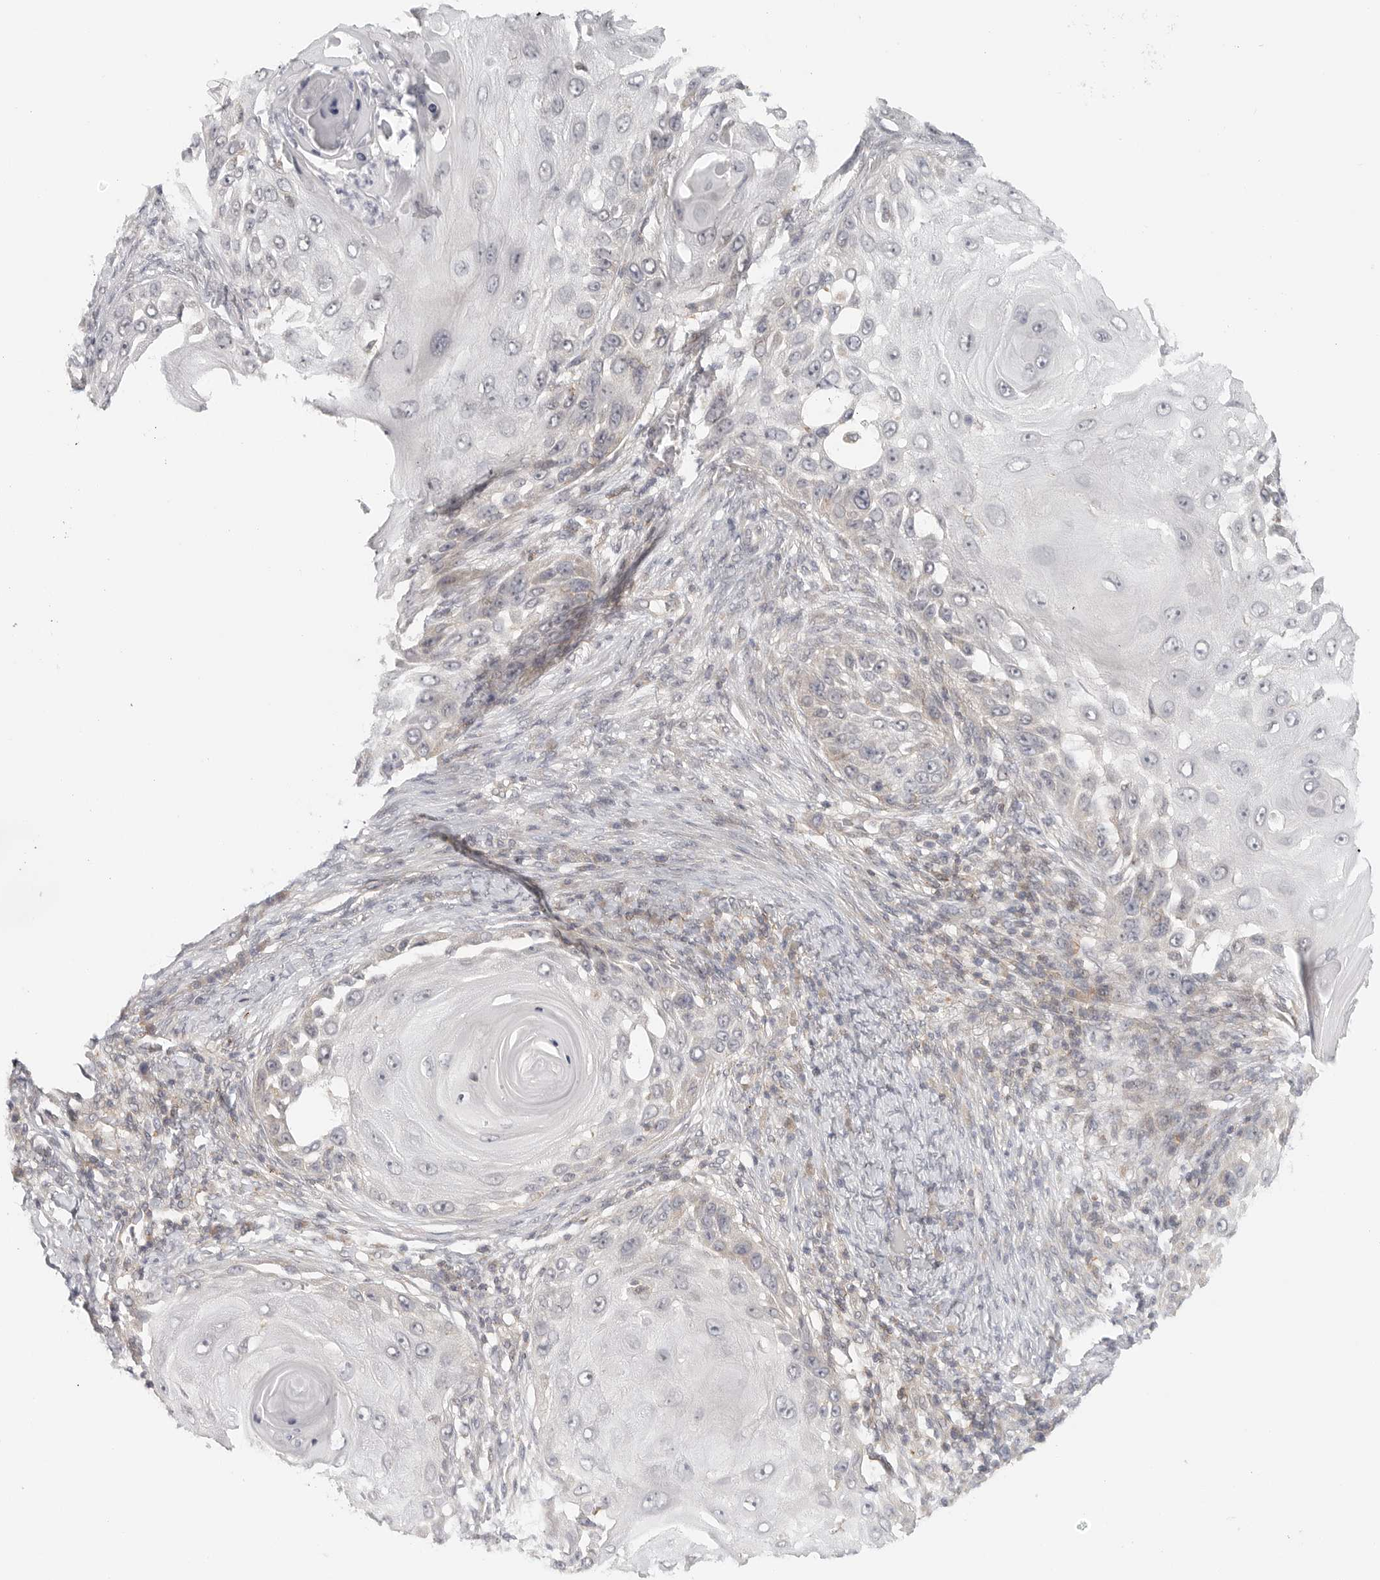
{"staining": {"intensity": "negative", "quantity": "none", "location": "none"}, "tissue": "skin cancer", "cell_type": "Tumor cells", "image_type": "cancer", "snomed": [{"axis": "morphology", "description": "Squamous cell carcinoma, NOS"}, {"axis": "topography", "description": "Skin"}], "caption": "This is an immunohistochemistry image of human skin squamous cell carcinoma. There is no staining in tumor cells.", "gene": "HDAC6", "patient": {"sex": "female", "age": 44}}